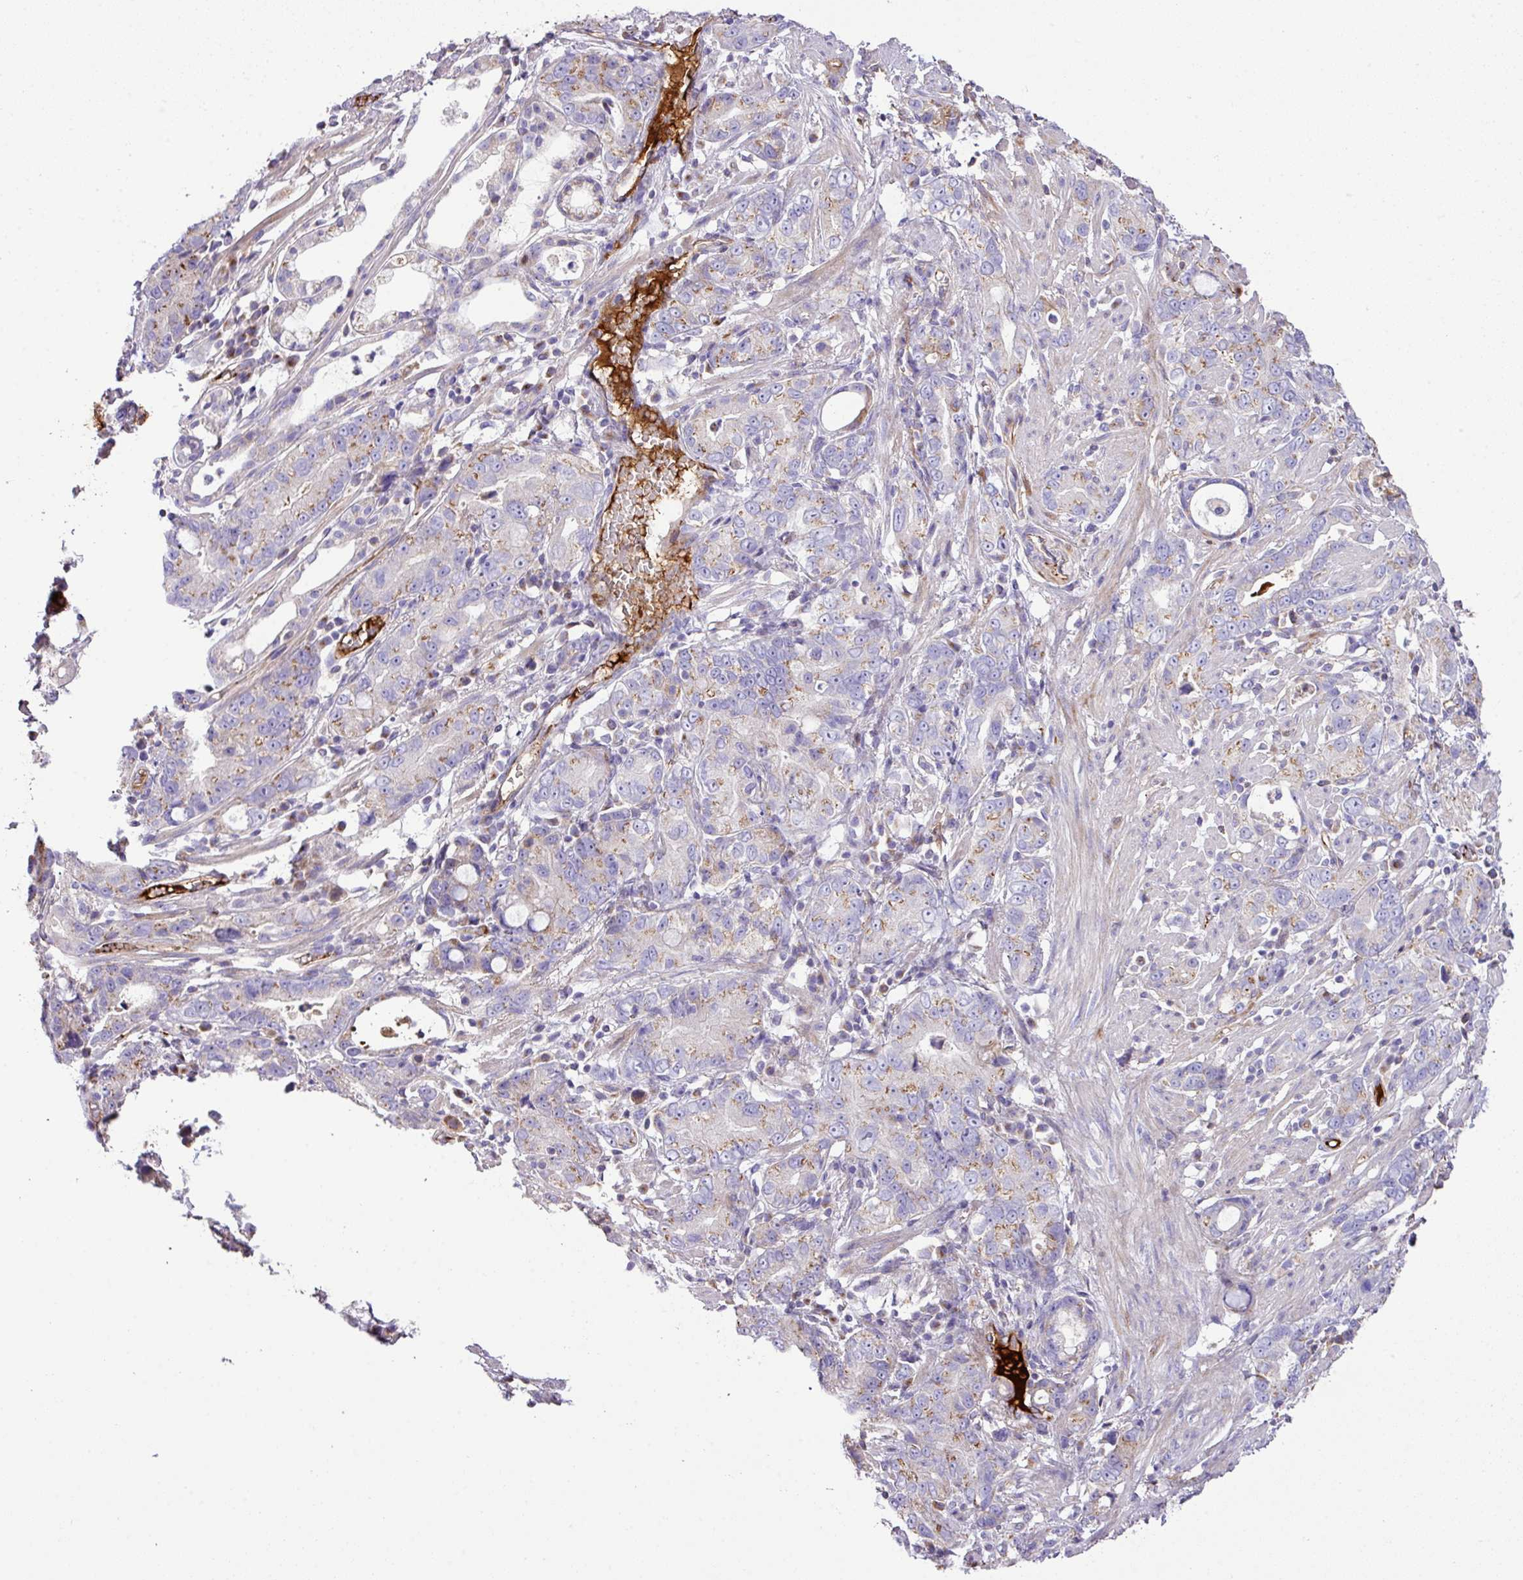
{"staining": {"intensity": "moderate", "quantity": "25%-75%", "location": "cytoplasmic/membranous"}, "tissue": "stomach cancer", "cell_type": "Tumor cells", "image_type": "cancer", "snomed": [{"axis": "morphology", "description": "Adenocarcinoma, NOS"}, {"axis": "topography", "description": "Stomach"}], "caption": "Human stomach cancer stained for a protein (brown) demonstrates moderate cytoplasmic/membranous positive staining in about 25%-75% of tumor cells.", "gene": "CTXN2", "patient": {"sex": "male", "age": 55}}